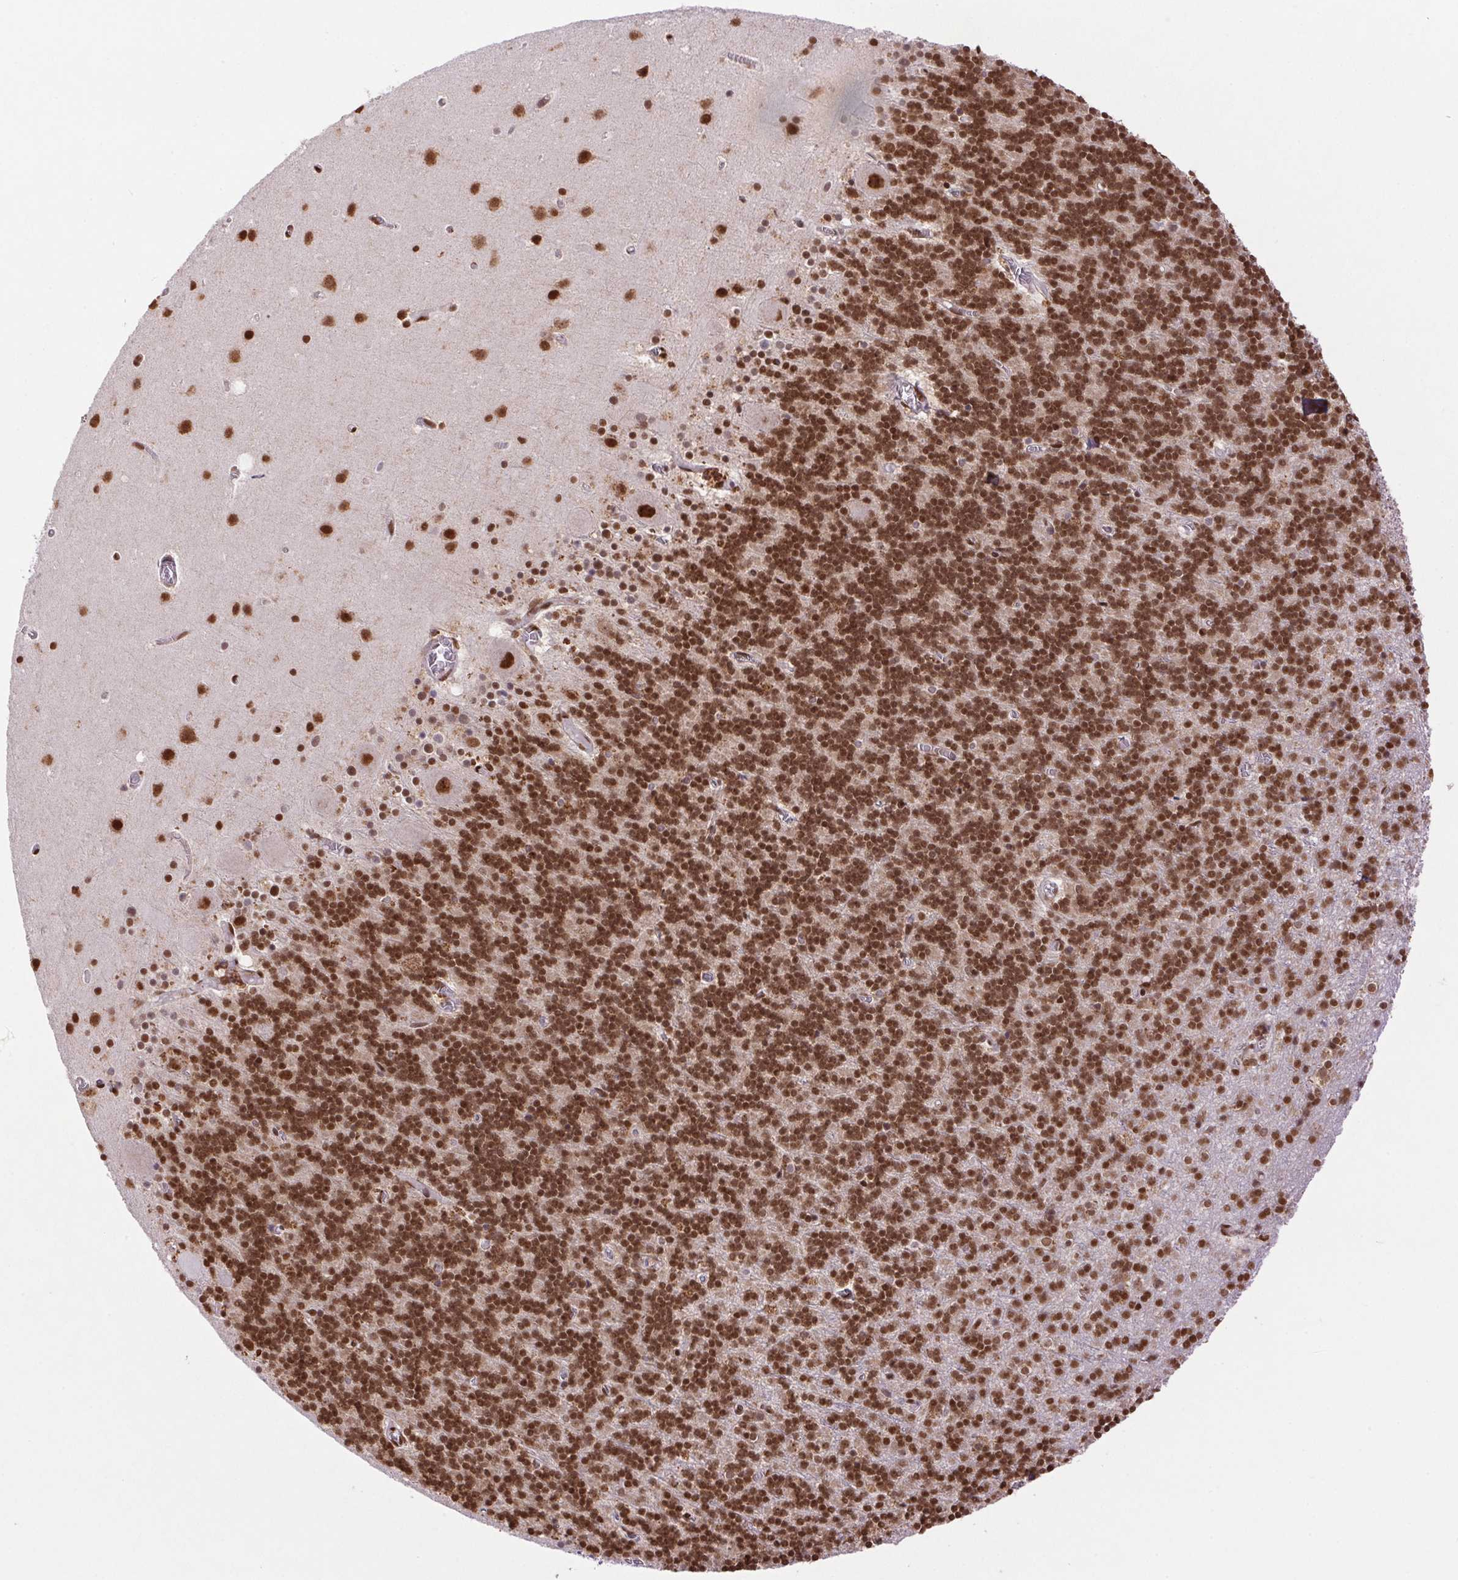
{"staining": {"intensity": "strong", "quantity": ">75%", "location": "nuclear"}, "tissue": "cerebellum", "cell_type": "Cells in granular layer", "image_type": "normal", "snomed": [{"axis": "morphology", "description": "Normal tissue, NOS"}, {"axis": "topography", "description": "Cerebellum"}], "caption": "Human cerebellum stained with a brown dye reveals strong nuclear positive expression in about >75% of cells in granular layer.", "gene": "ZNF207", "patient": {"sex": "male", "age": 70}}